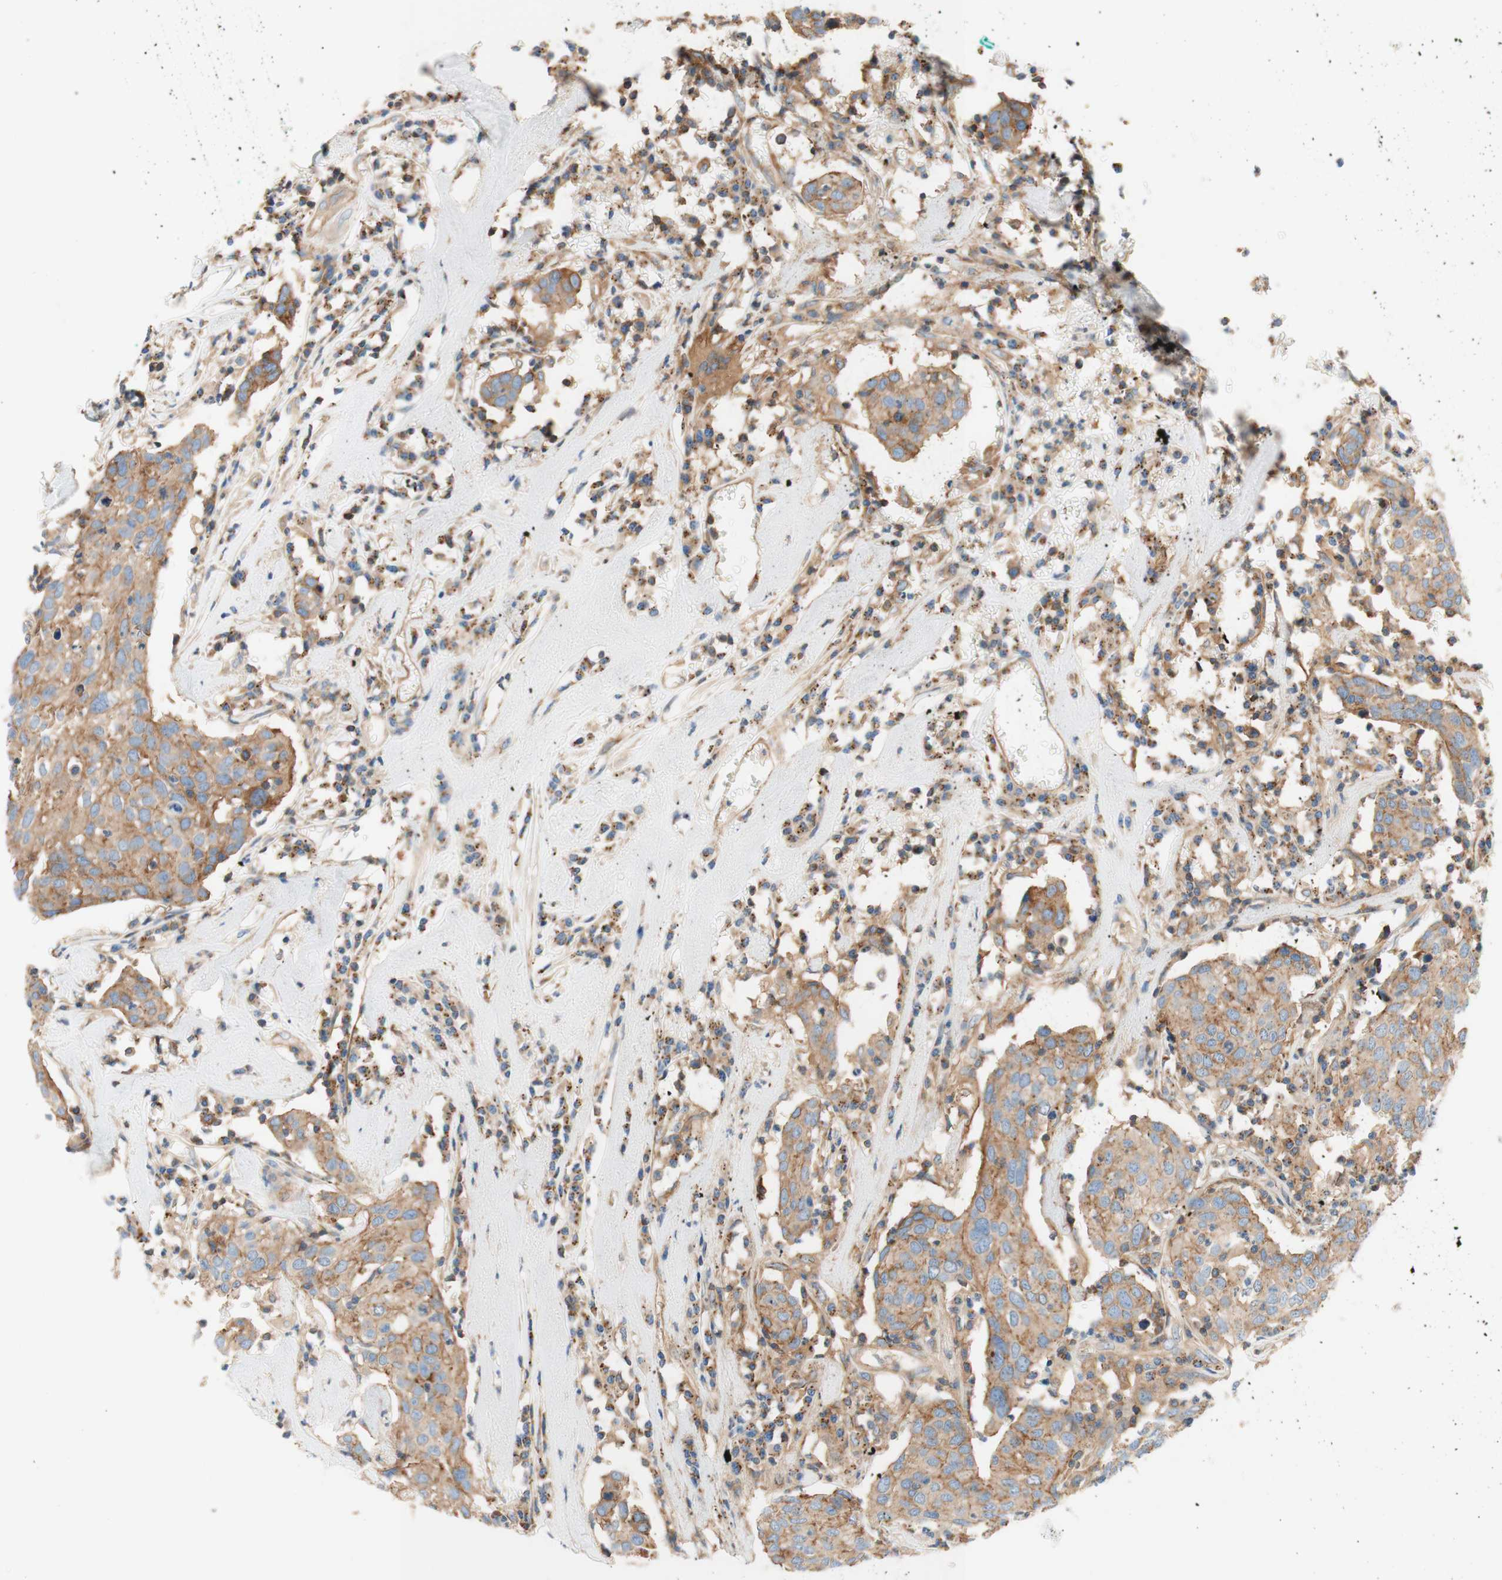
{"staining": {"intensity": "moderate", "quantity": ">75%", "location": "cytoplasmic/membranous"}, "tissue": "head and neck cancer", "cell_type": "Tumor cells", "image_type": "cancer", "snomed": [{"axis": "morphology", "description": "Adenocarcinoma, NOS"}, {"axis": "topography", "description": "Salivary gland"}, {"axis": "topography", "description": "Head-Neck"}], "caption": "Immunohistochemical staining of human head and neck adenocarcinoma shows moderate cytoplasmic/membranous protein expression in about >75% of tumor cells.", "gene": "VPS26A", "patient": {"sex": "female", "age": 65}}